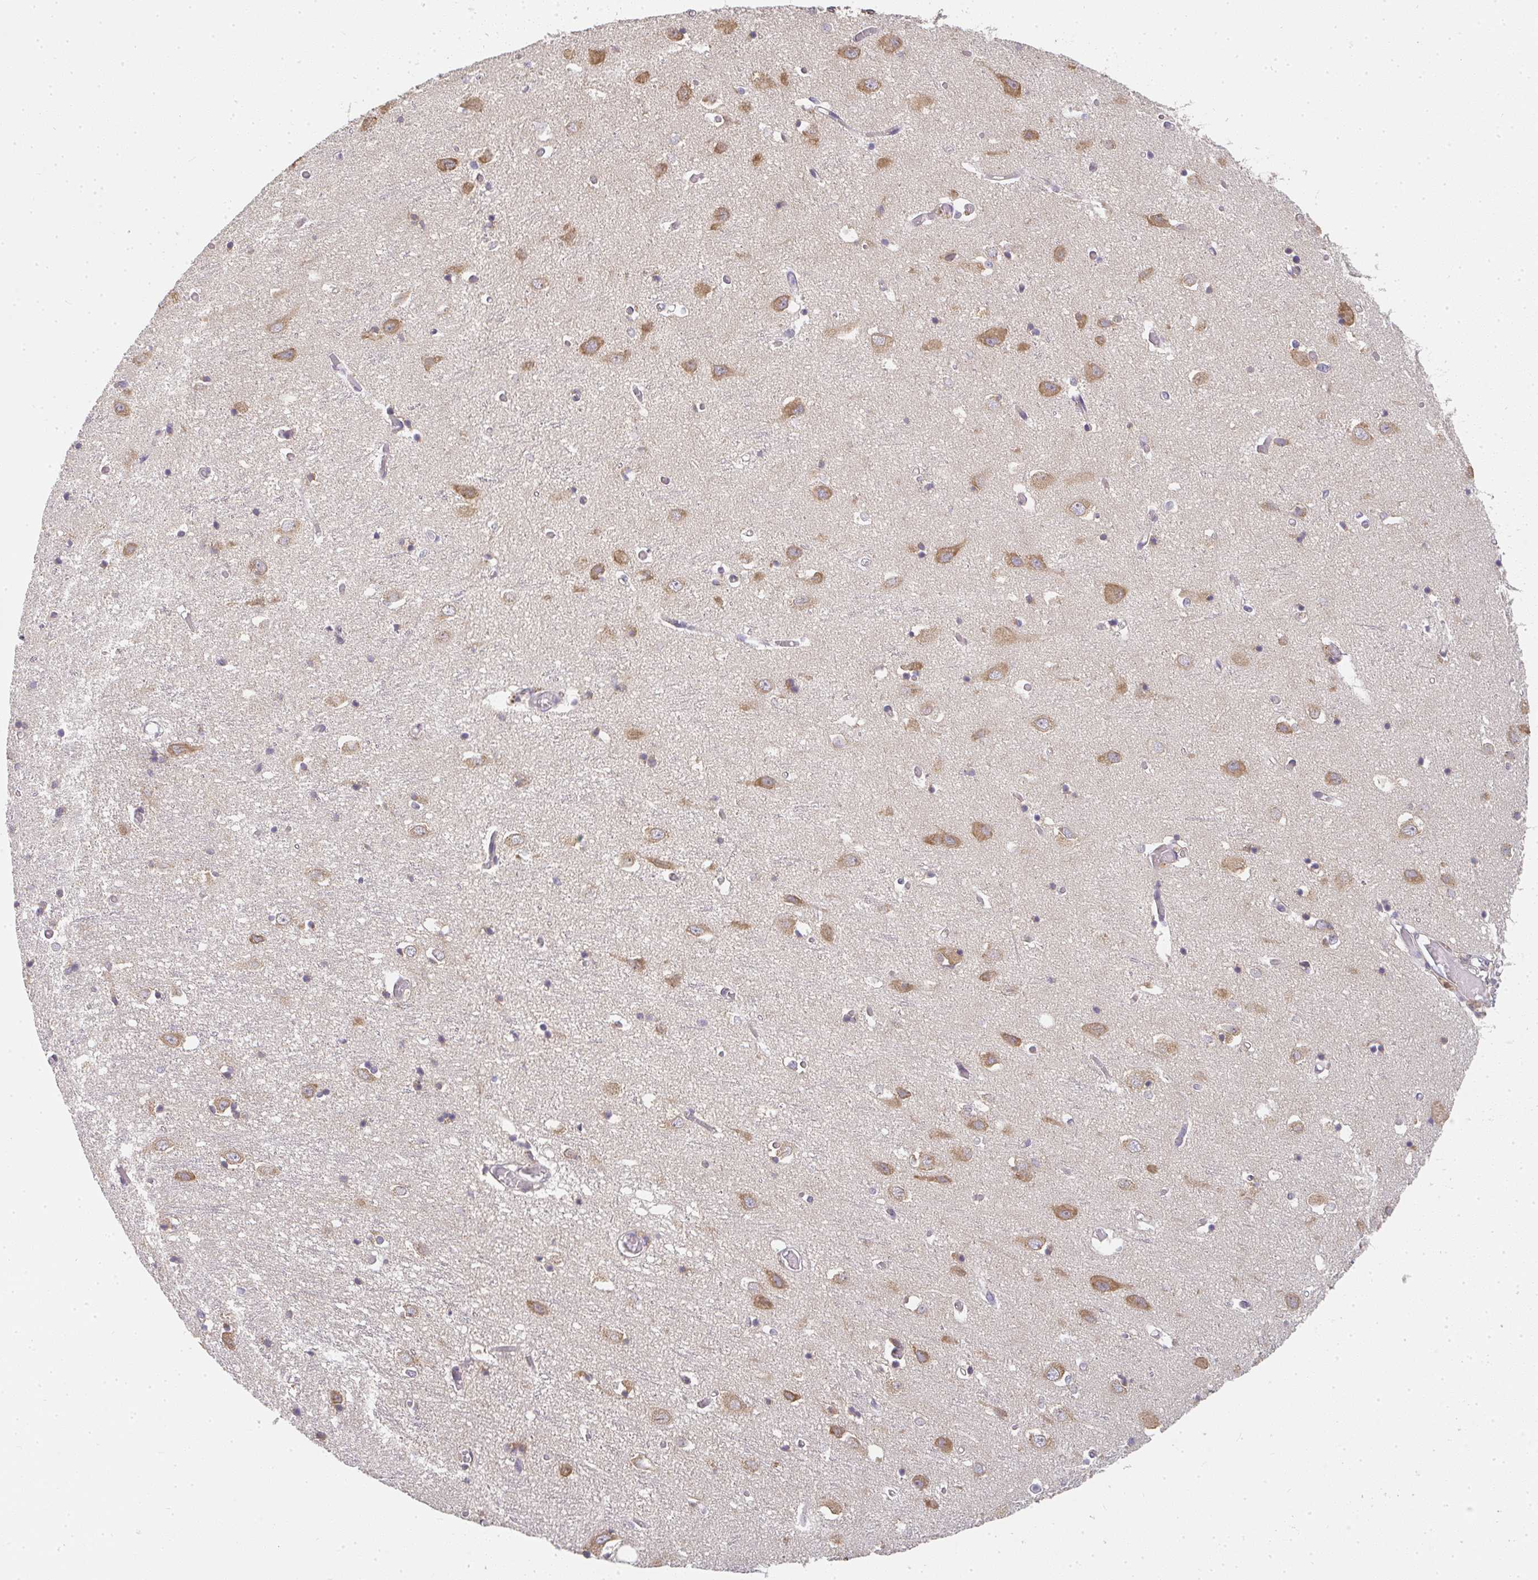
{"staining": {"intensity": "weak", "quantity": "25%-75%", "location": "cytoplasmic/membranous"}, "tissue": "cerebral cortex", "cell_type": "Endothelial cells", "image_type": "normal", "snomed": [{"axis": "morphology", "description": "Normal tissue, NOS"}, {"axis": "topography", "description": "Cerebral cortex"}], "caption": "Immunohistochemical staining of normal cerebral cortex displays weak cytoplasmic/membranous protein staining in approximately 25%-75% of endothelial cells. (Stains: DAB (3,3'-diaminobenzidine) in brown, nuclei in blue, Microscopy: brightfield microscopy at high magnification).", "gene": "SLC35B3", "patient": {"sex": "male", "age": 70}}